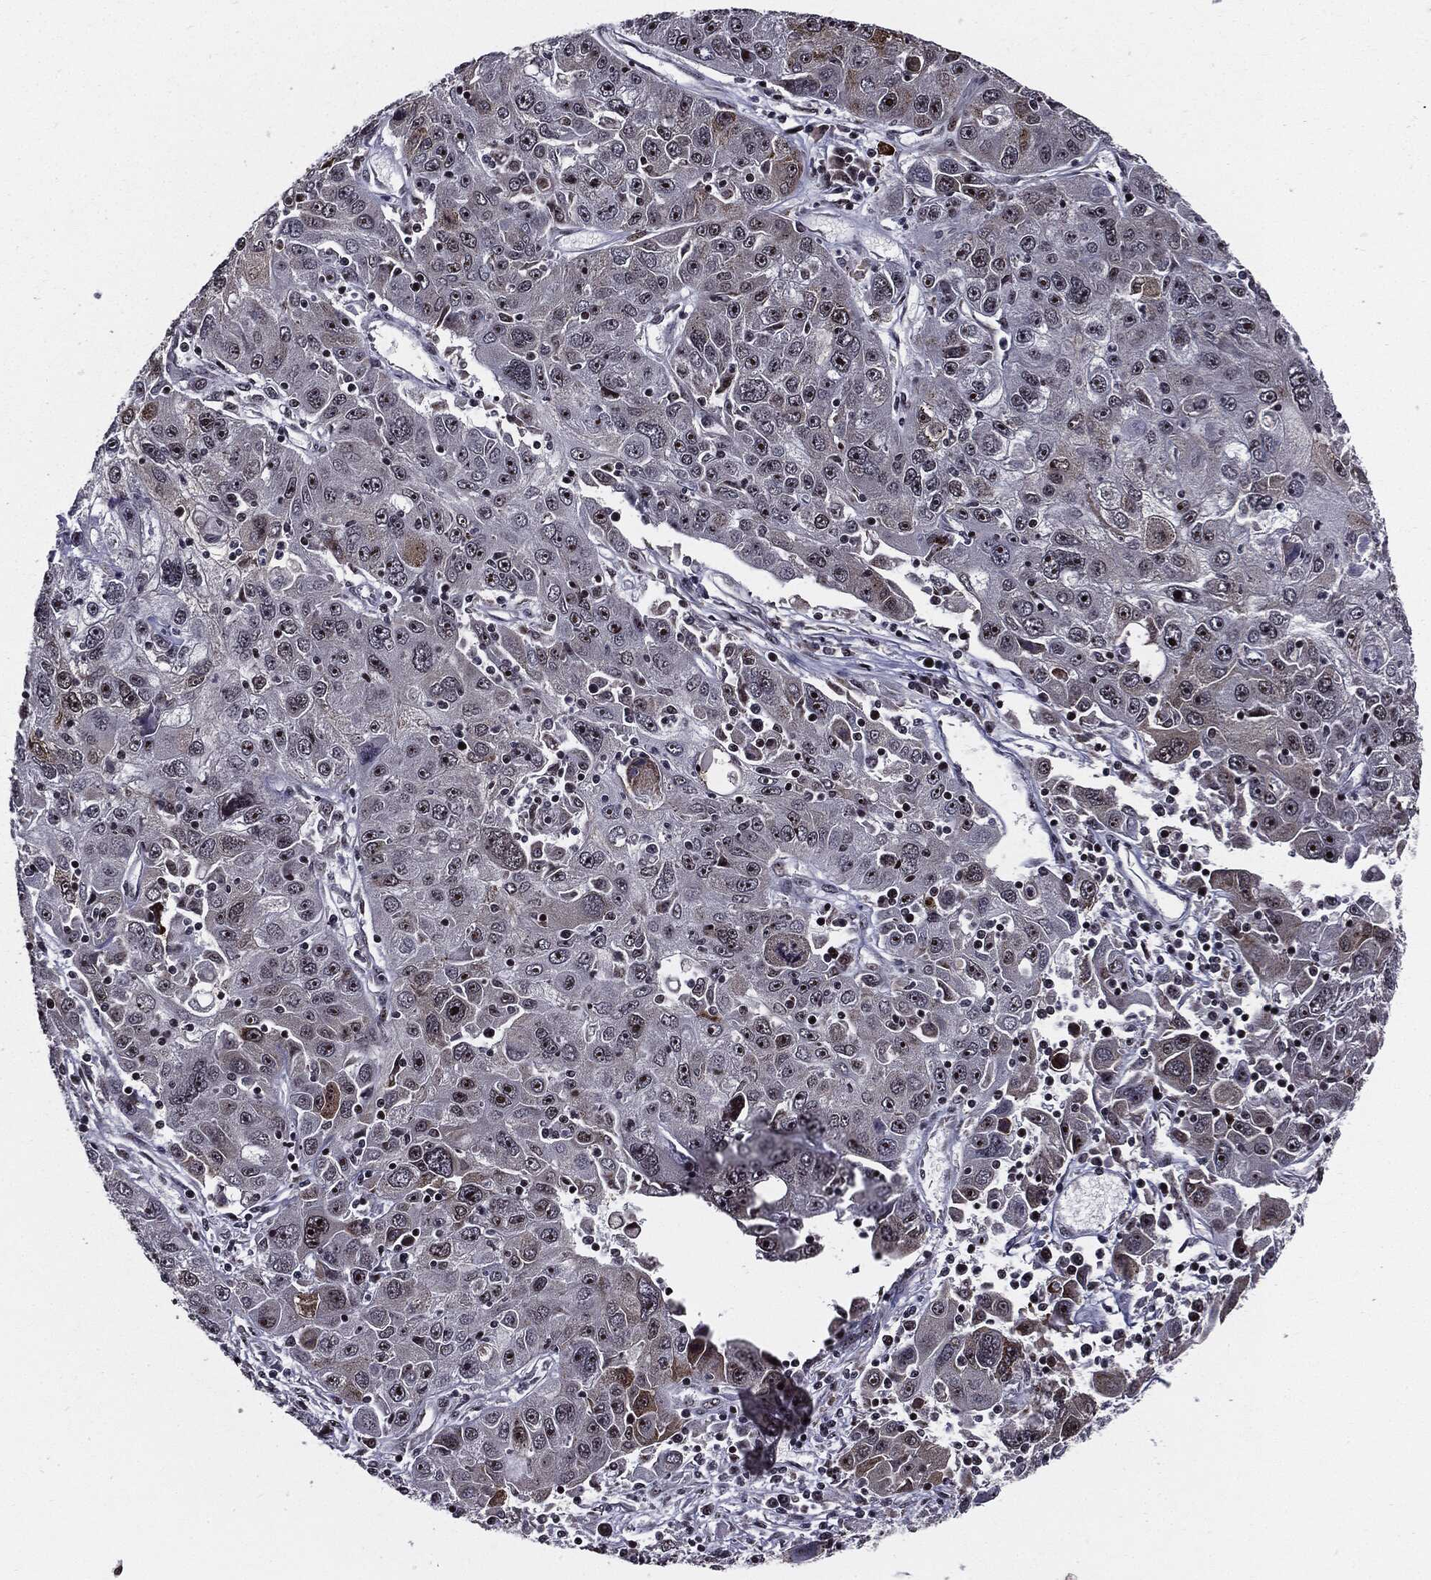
{"staining": {"intensity": "moderate", "quantity": "<25%", "location": "cytoplasmic/membranous"}, "tissue": "stomach cancer", "cell_type": "Tumor cells", "image_type": "cancer", "snomed": [{"axis": "morphology", "description": "Adenocarcinoma, NOS"}, {"axis": "topography", "description": "Stomach"}], "caption": "Human stomach cancer stained with a protein marker shows moderate staining in tumor cells.", "gene": "ZFP91", "patient": {"sex": "male", "age": 56}}